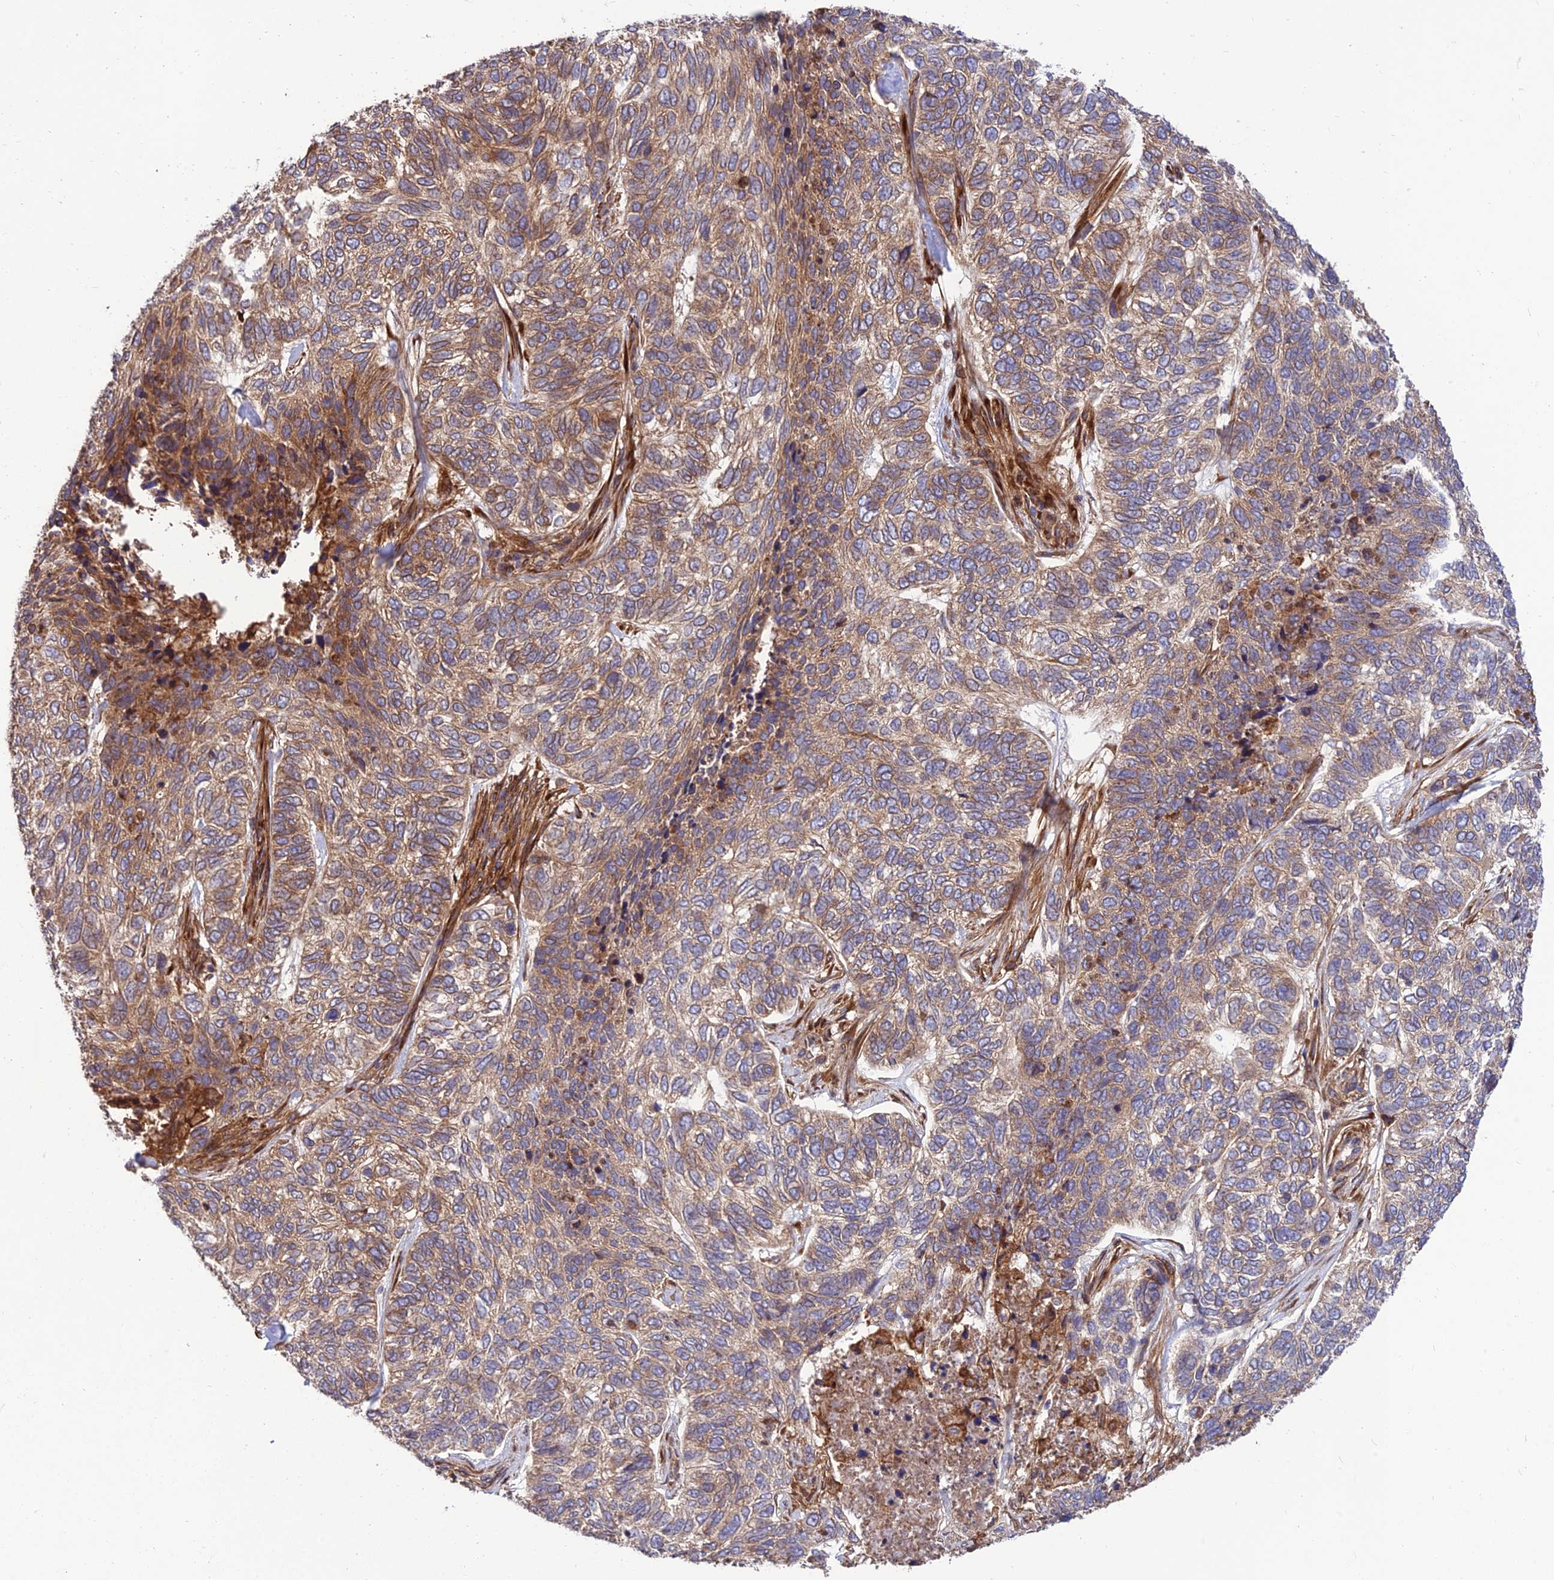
{"staining": {"intensity": "weak", "quantity": ">75%", "location": "cytoplasmic/membranous"}, "tissue": "skin cancer", "cell_type": "Tumor cells", "image_type": "cancer", "snomed": [{"axis": "morphology", "description": "Basal cell carcinoma"}, {"axis": "topography", "description": "Skin"}], "caption": "Immunohistochemistry (IHC) of human basal cell carcinoma (skin) demonstrates low levels of weak cytoplasmic/membranous staining in approximately >75% of tumor cells.", "gene": "CRTAP", "patient": {"sex": "female", "age": 65}}